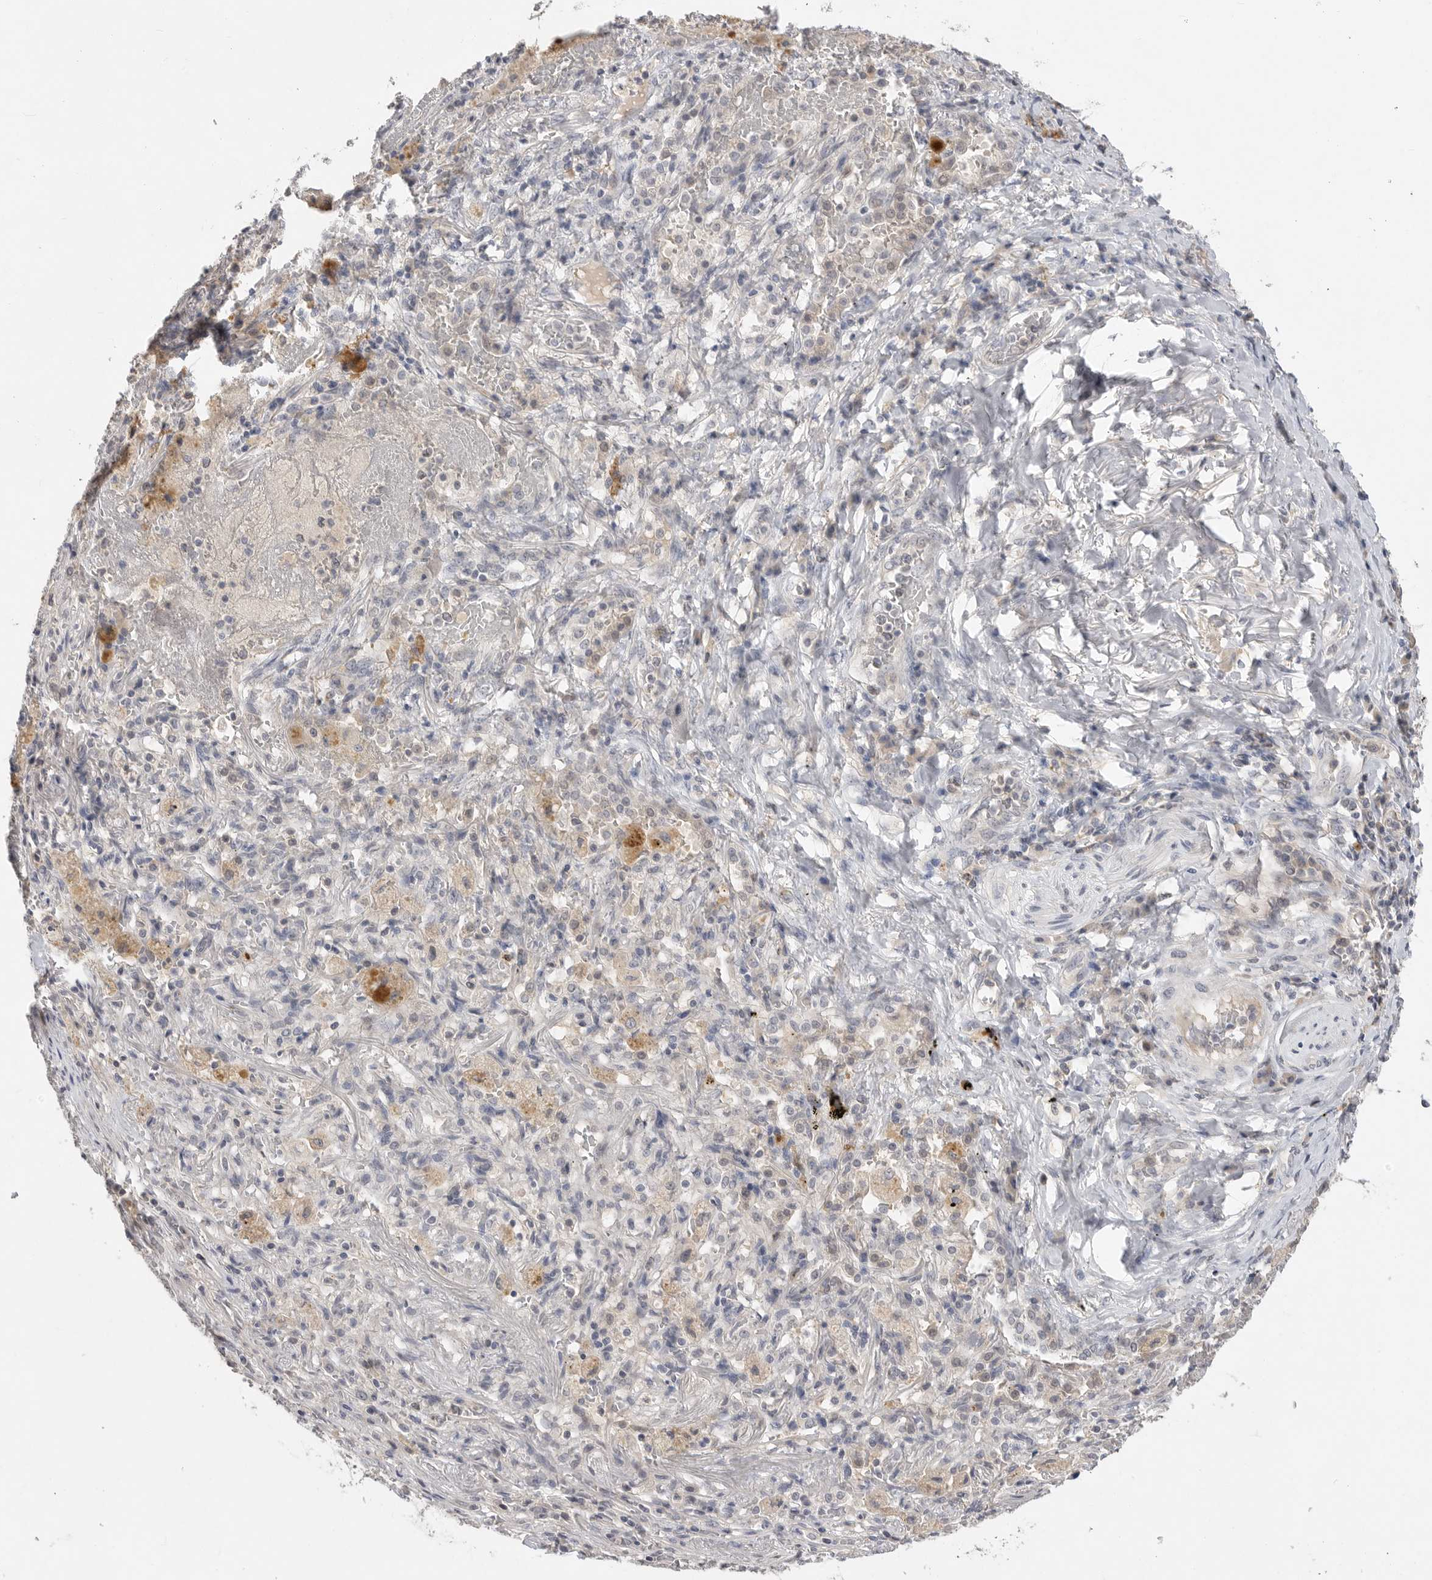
{"staining": {"intensity": "negative", "quantity": "none", "location": "none"}, "tissue": "lung cancer", "cell_type": "Tumor cells", "image_type": "cancer", "snomed": [{"axis": "morphology", "description": "Squamous cell carcinoma, NOS"}, {"axis": "topography", "description": "Lung"}], "caption": "Image shows no significant protein expression in tumor cells of squamous cell carcinoma (lung).", "gene": "ITGAD", "patient": {"sex": "male", "age": 61}}